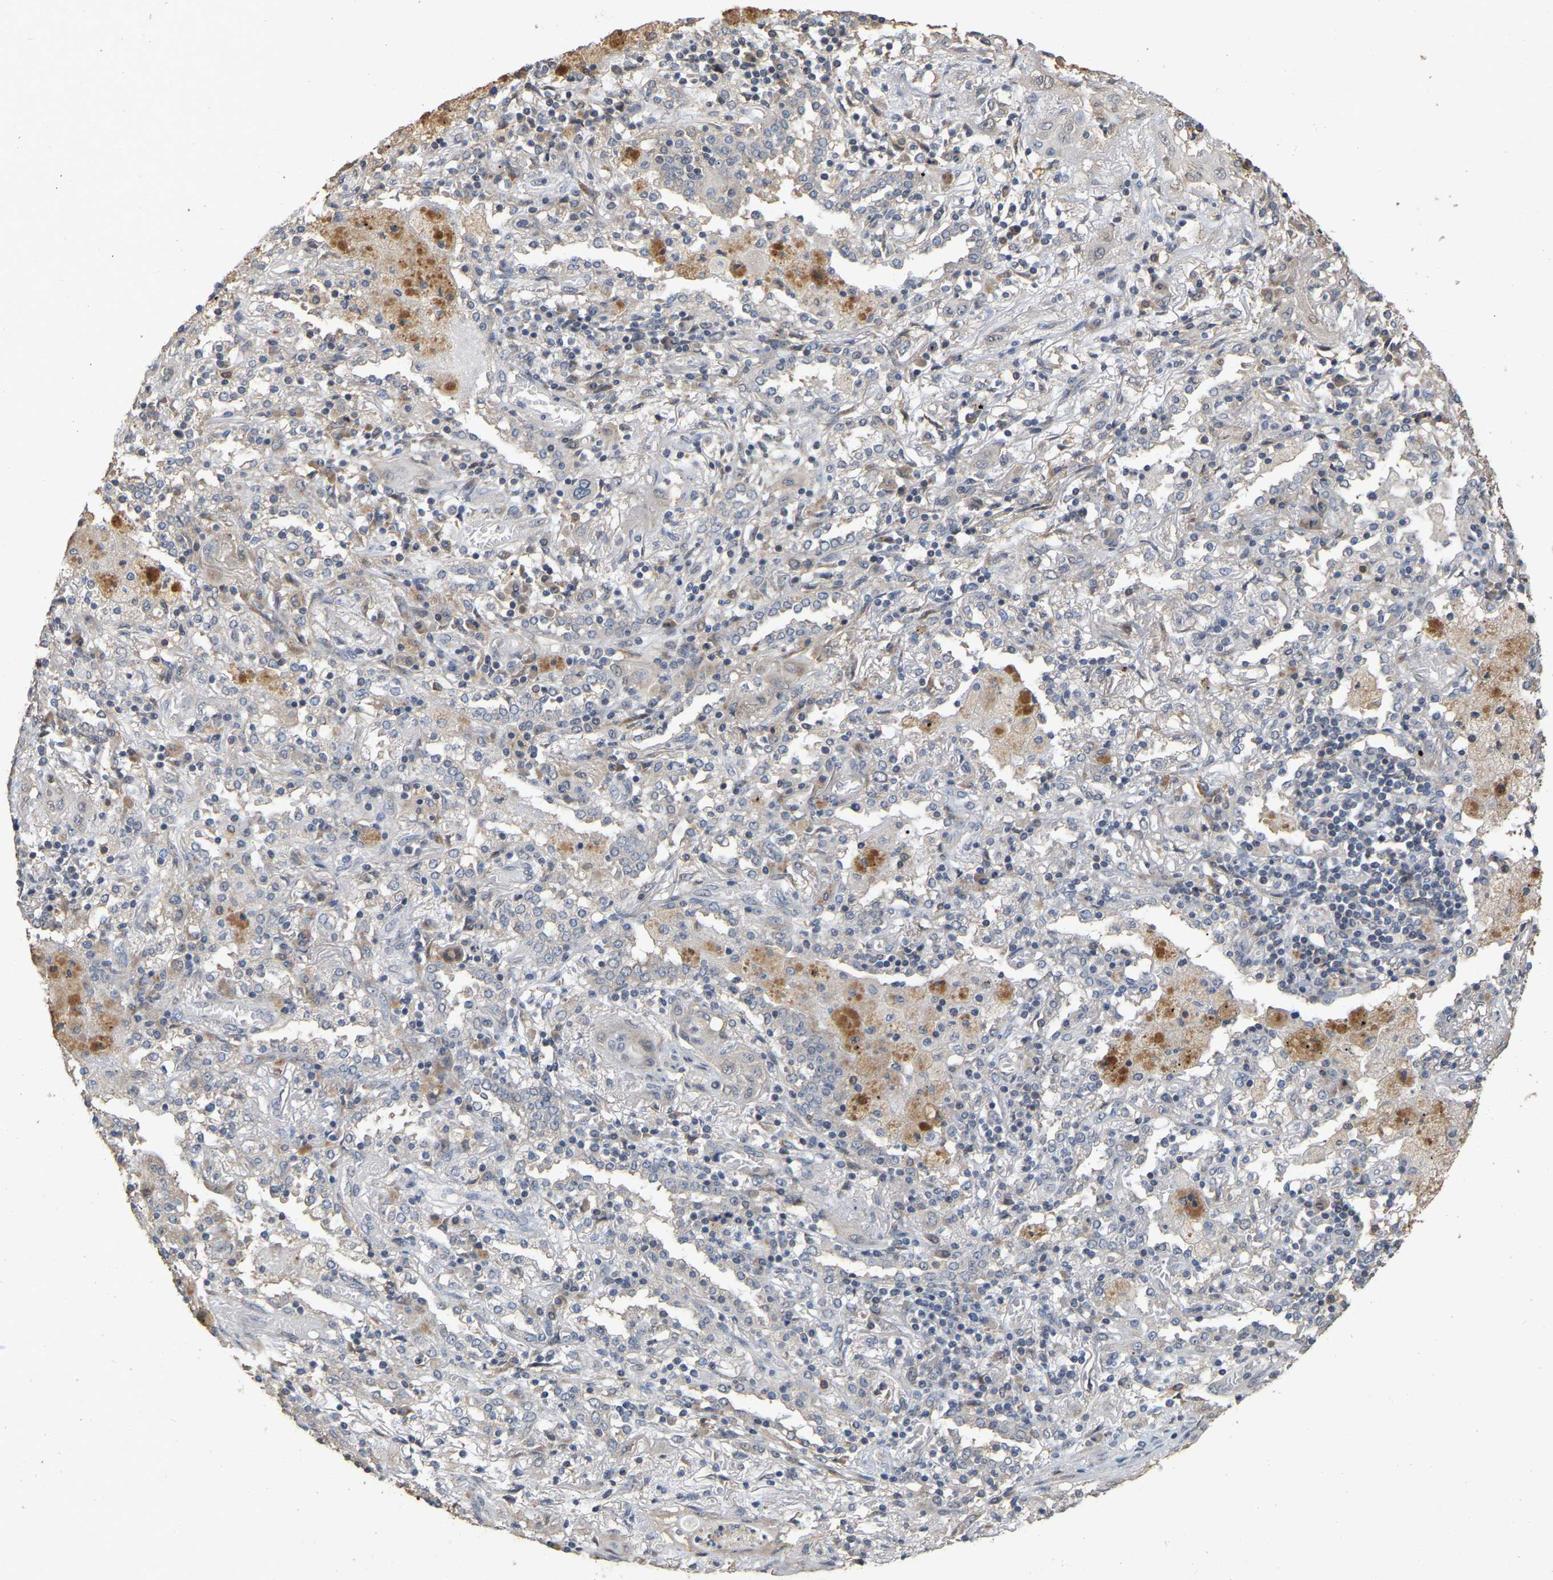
{"staining": {"intensity": "weak", "quantity": "<25%", "location": "cytoplasmic/membranous"}, "tissue": "lung cancer", "cell_type": "Tumor cells", "image_type": "cancer", "snomed": [{"axis": "morphology", "description": "Squamous cell carcinoma, NOS"}, {"axis": "topography", "description": "Lung"}], "caption": "Protein analysis of lung cancer (squamous cell carcinoma) exhibits no significant positivity in tumor cells.", "gene": "NCS1", "patient": {"sex": "female", "age": 47}}